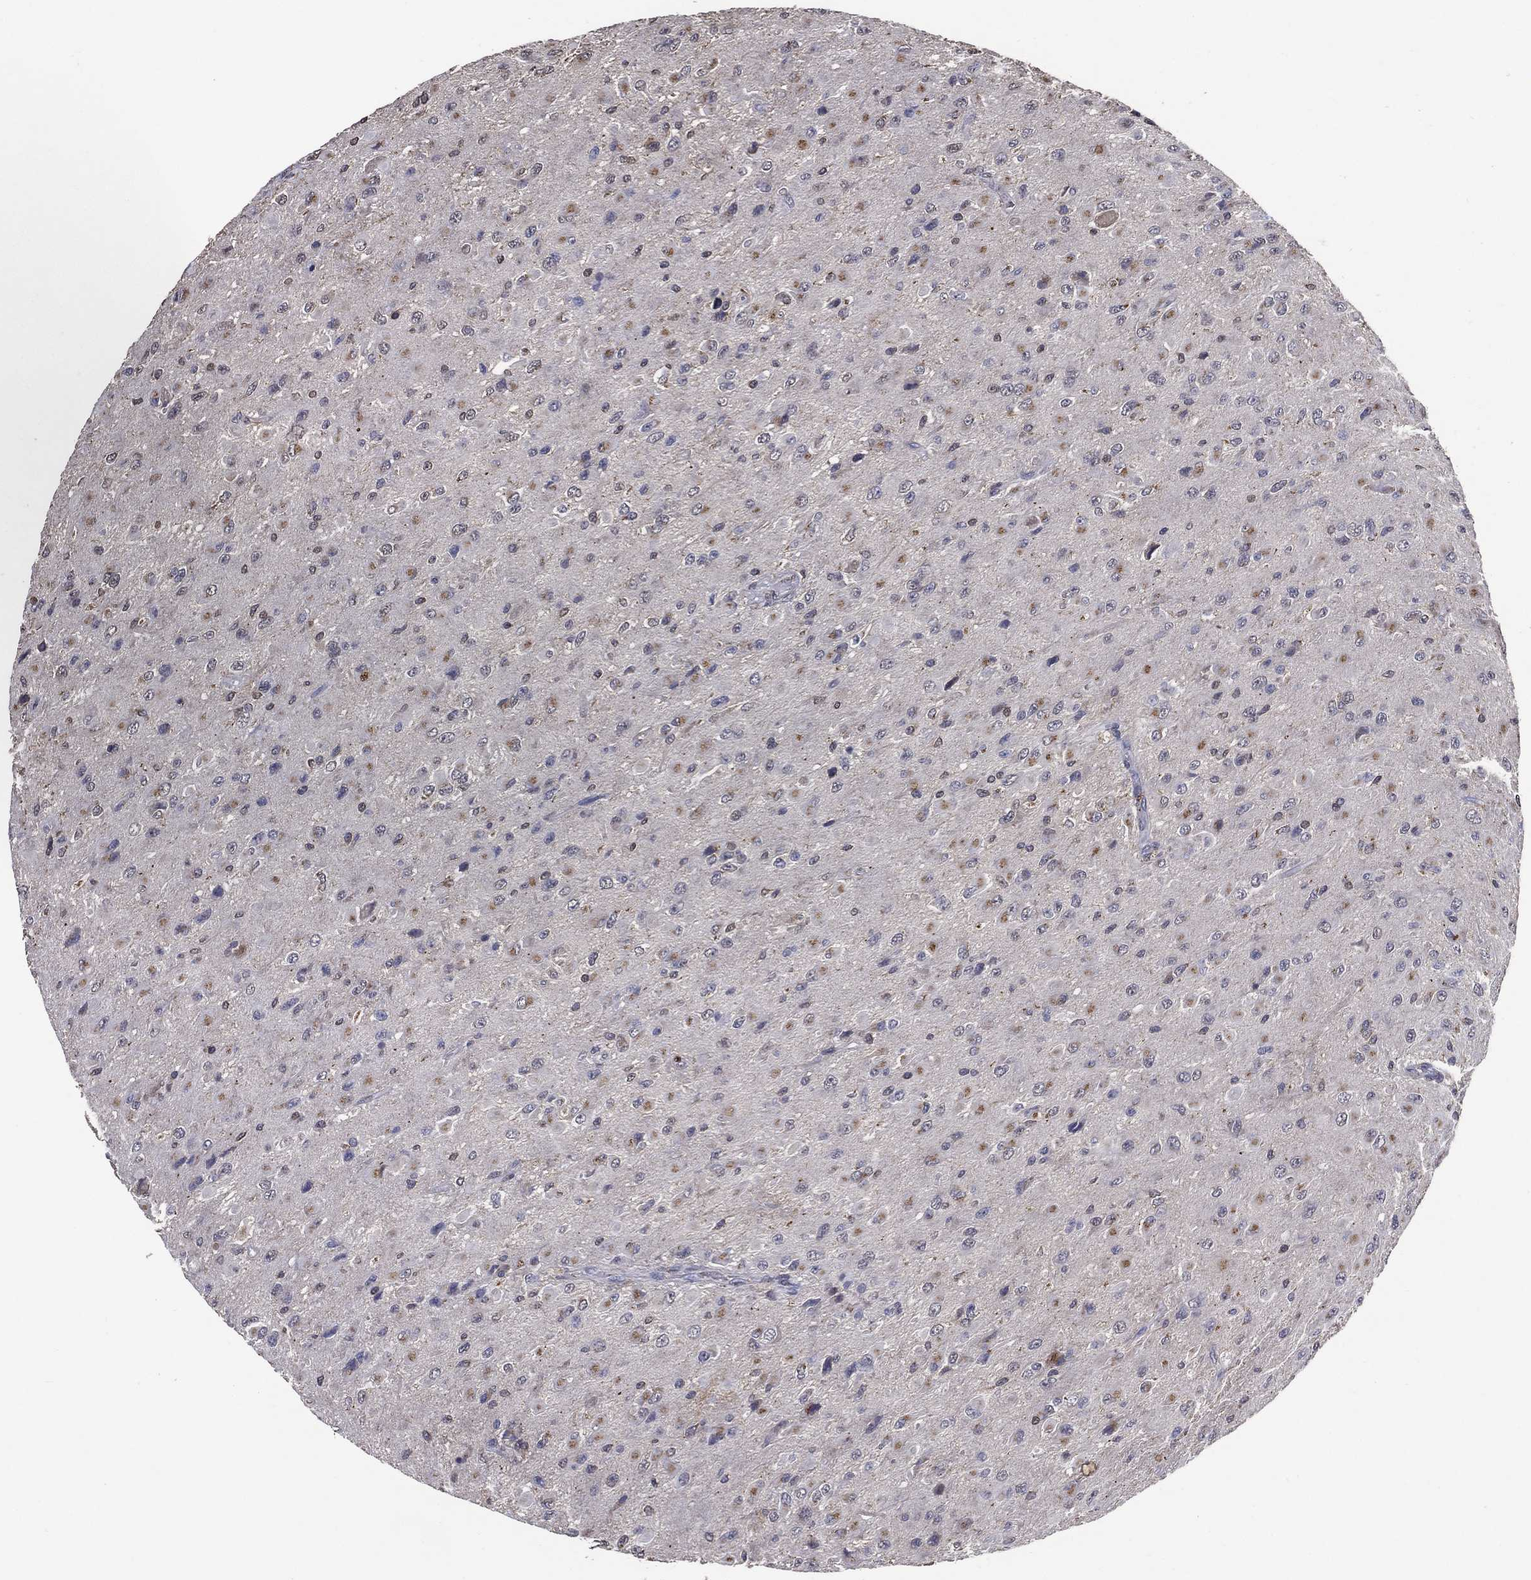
{"staining": {"intensity": "moderate", "quantity": "<25%", "location": "cytoplasmic/membranous"}, "tissue": "glioma", "cell_type": "Tumor cells", "image_type": "cancer", "snomed": [{"axis": "morphology", "description": "Glioma, malignant, High grade"}, {"axis": "topography", "description": "Cerebral cortex"}], "caption": "The micrograph shows staining of glioma, revealing moderate cytoplasmic/membranous protein staining (brown color) within tumor cells.", "gene": "GPR183", "patient": {"sex": "male", "age": 35}}